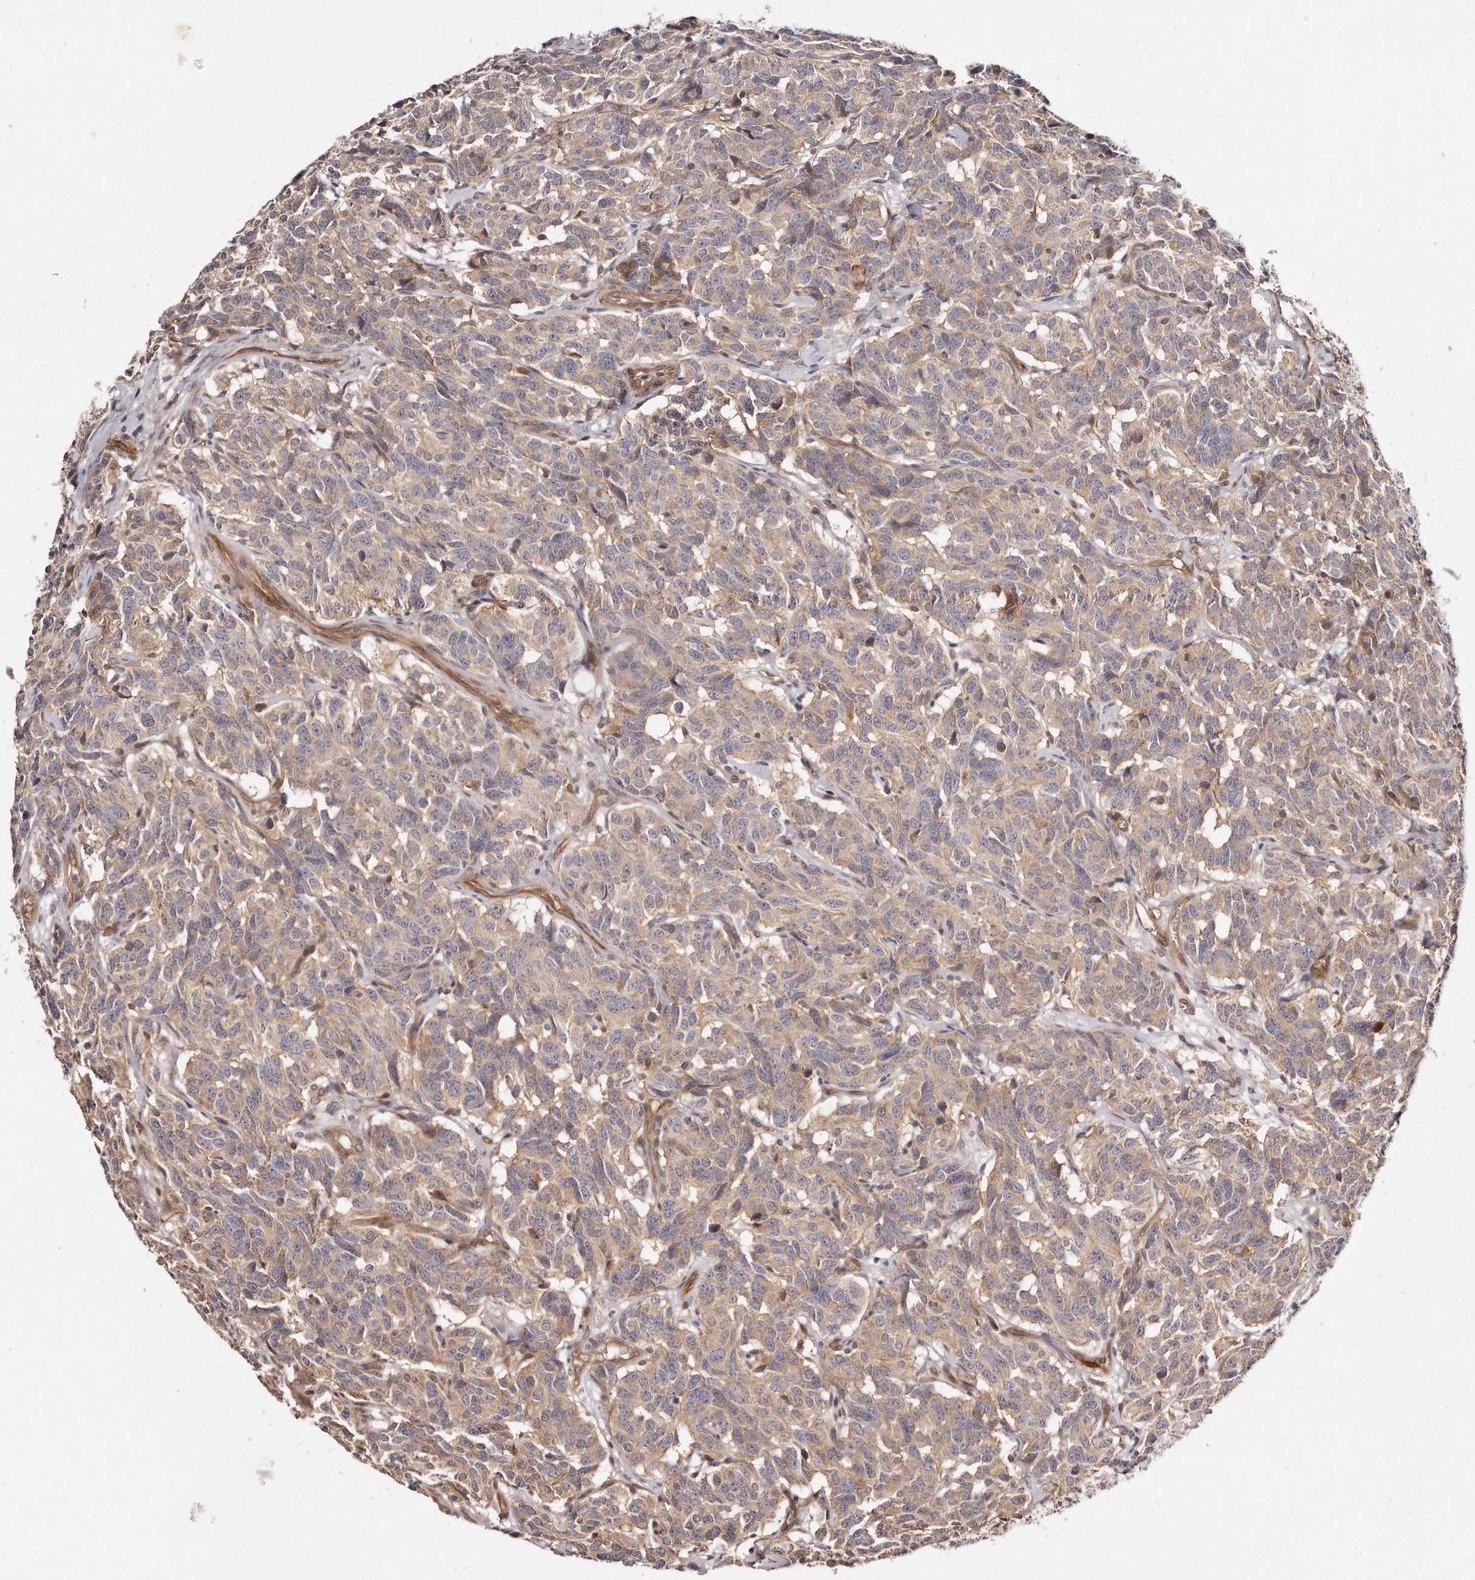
{"staining": {"intensity": "moderate", "quantity": ">75%", "location": "cytoplasmic/membranous"}, "tissue": "carcinoid", "cell_type": "Tumor cells", "image_type": "cancer", "snomed": [{"axis": "morphology", "description": "Carcinoid, malignant, NOS"}, {"axis": "topography", "description": "Lung"}], "caption": "Immunohistochemical staining of carcinoid (malignant) demonstrates medium levels of moderate cytoplasmic/membranous staining in about >75% of tumor cells.", "gene": "GBP4", "patient": {"sex": "female", "age": 46}}